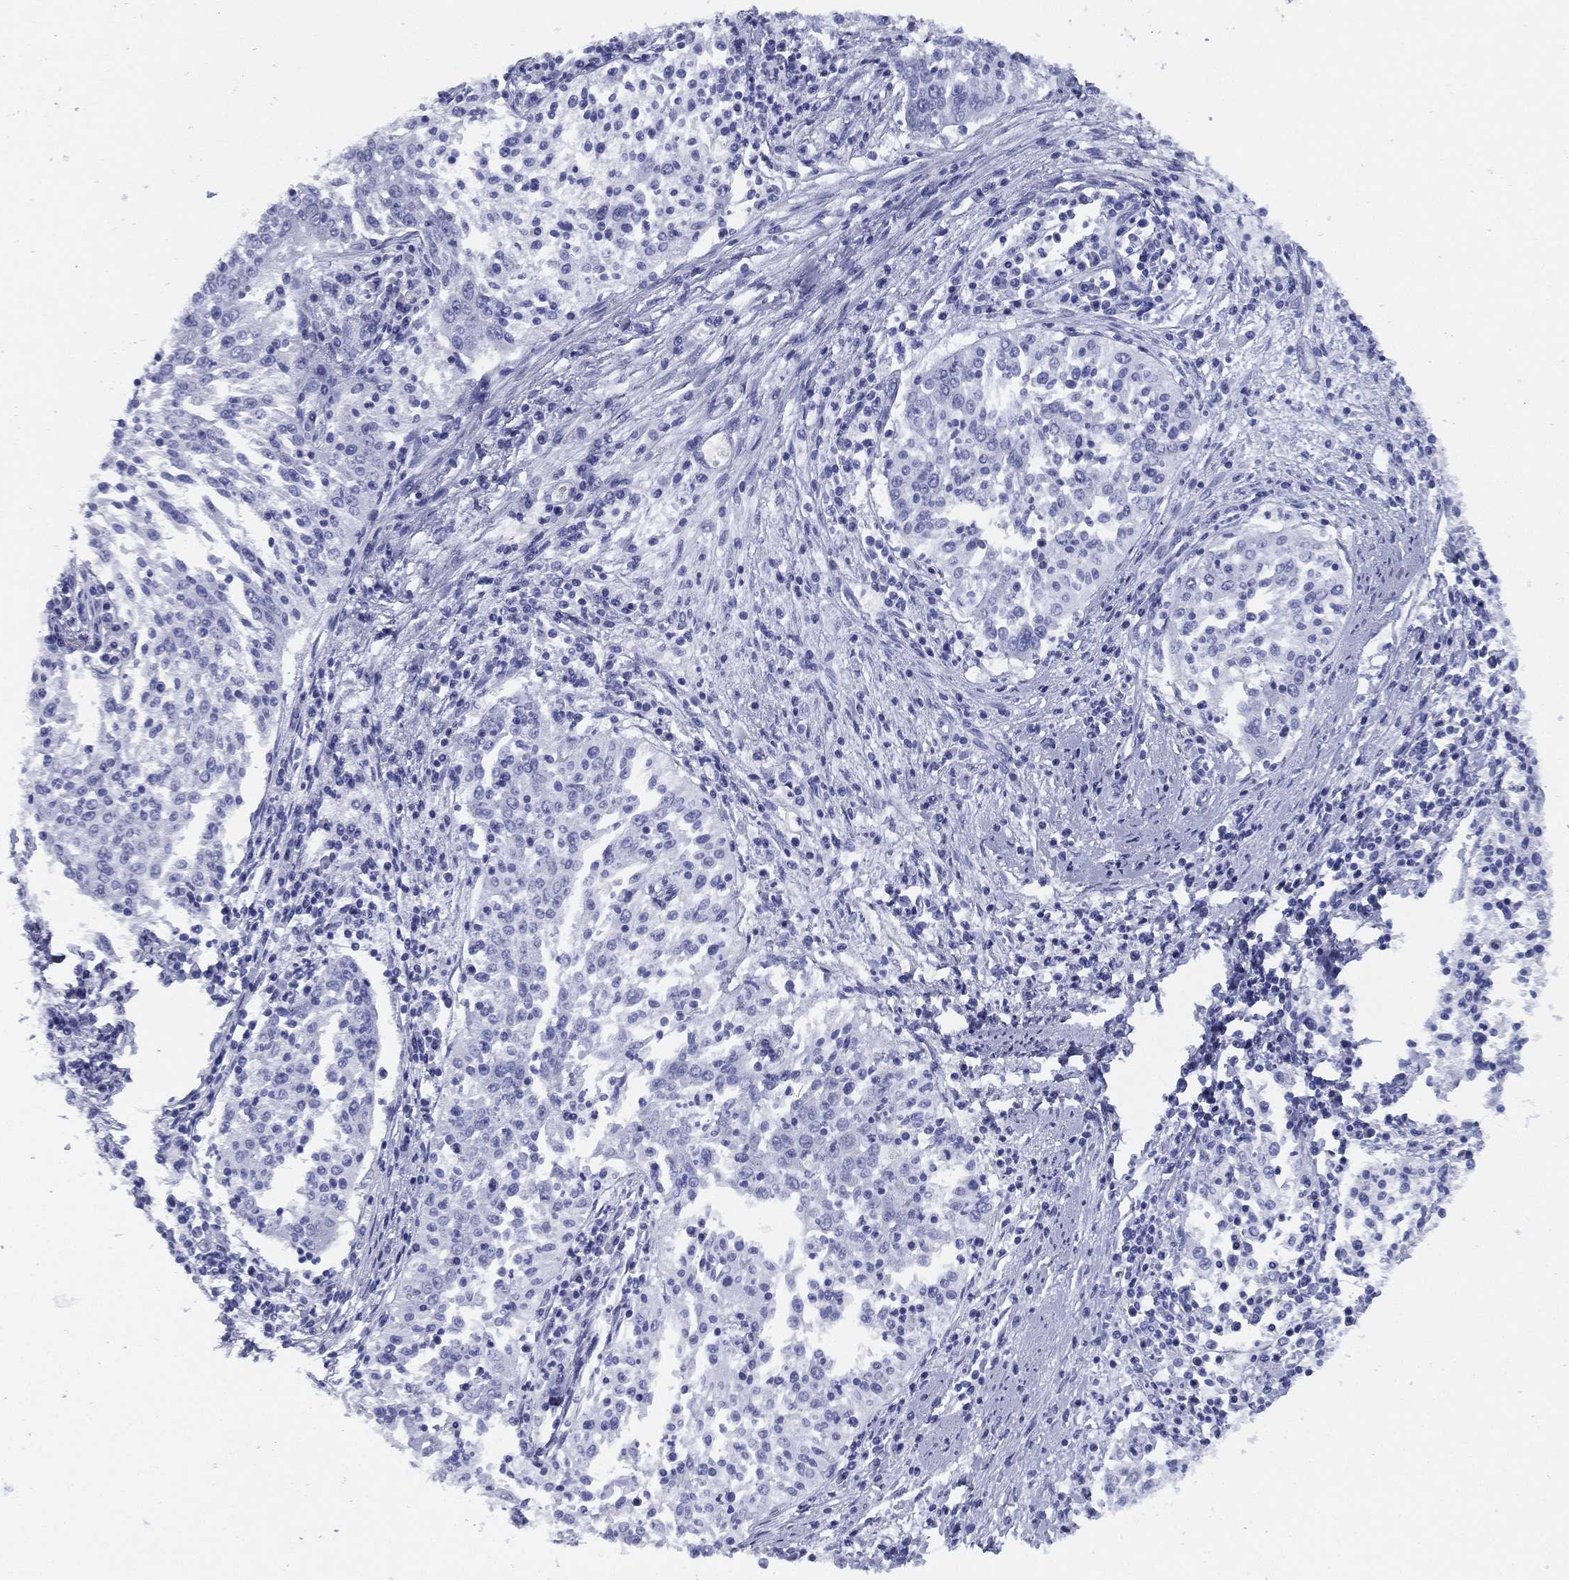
{"staining": {"intensity": "negative", "quantity": "none", "location": "none"}, "tissue": "cervical cancer", "cell_type": "Tumor cells", "image_type": "cancer", "snomed": [{"axis": "morphology", "description": "Squamous cell carcinoma, NOS"}, {"axis": "topography", "description": "Cervix"}], "caption": "Micrograph shows no significant protein expression in tumor cells of cervical cancer (squamous cell carcinoma).", "gene": "TMEM252", "patient": {"sex": "female", "age": 41}}